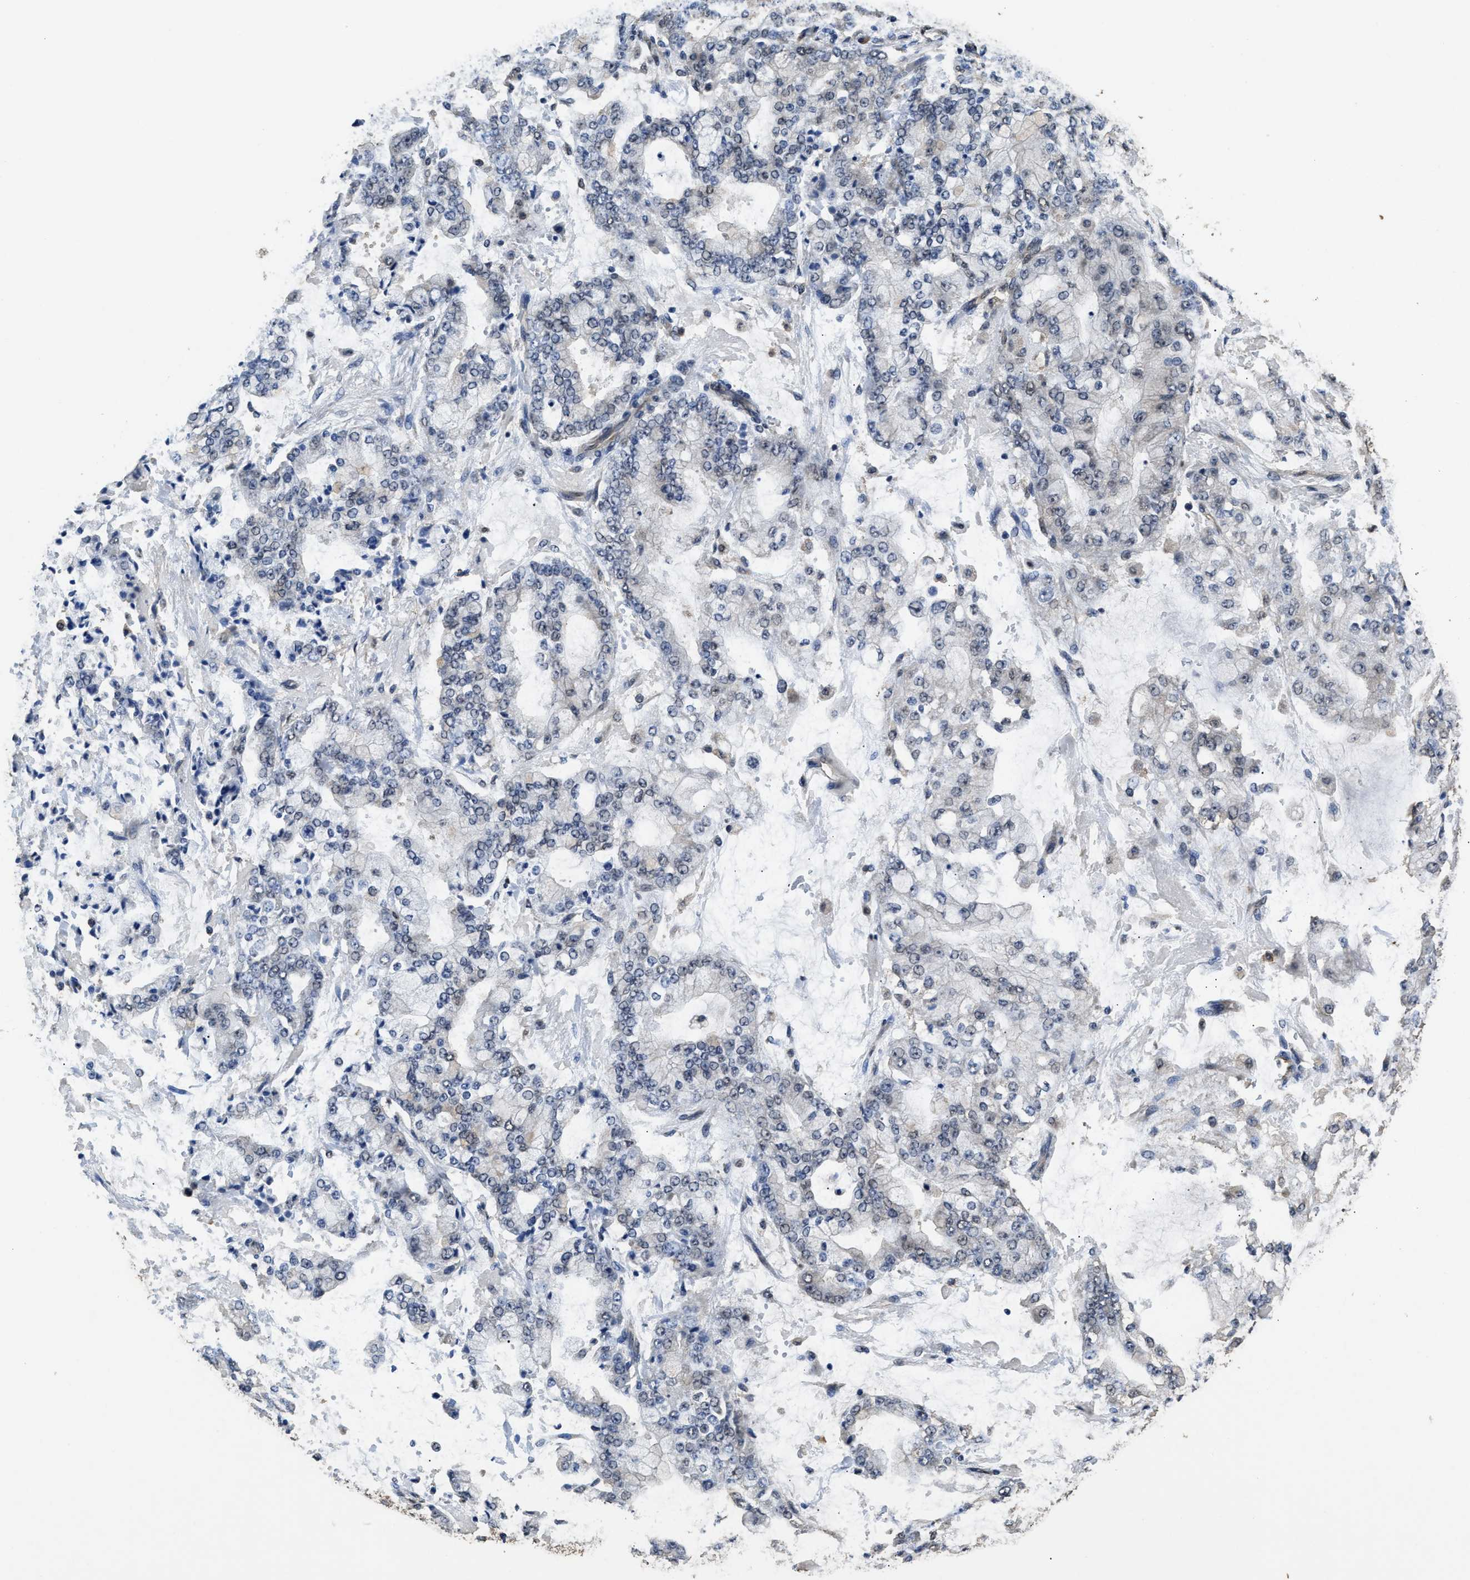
{"staining": {"intensity": "negative", "quantity": "none", "location": "none"}, "tissue": "stomach cancer", "cell_type": "Tumor cells", "image_type": "cancer", "snomed": [{"axis": "morphology", "description": "Adenocarcinoma, NOS"}, {"axis": "topography", "description": "Stomach"}], "caption": "Tumor cells show no significant protein expression in stomach cancer (adenocarcinoma).", "gene": "YWHAE", "patient": {"sex": "male", "age": 76}}